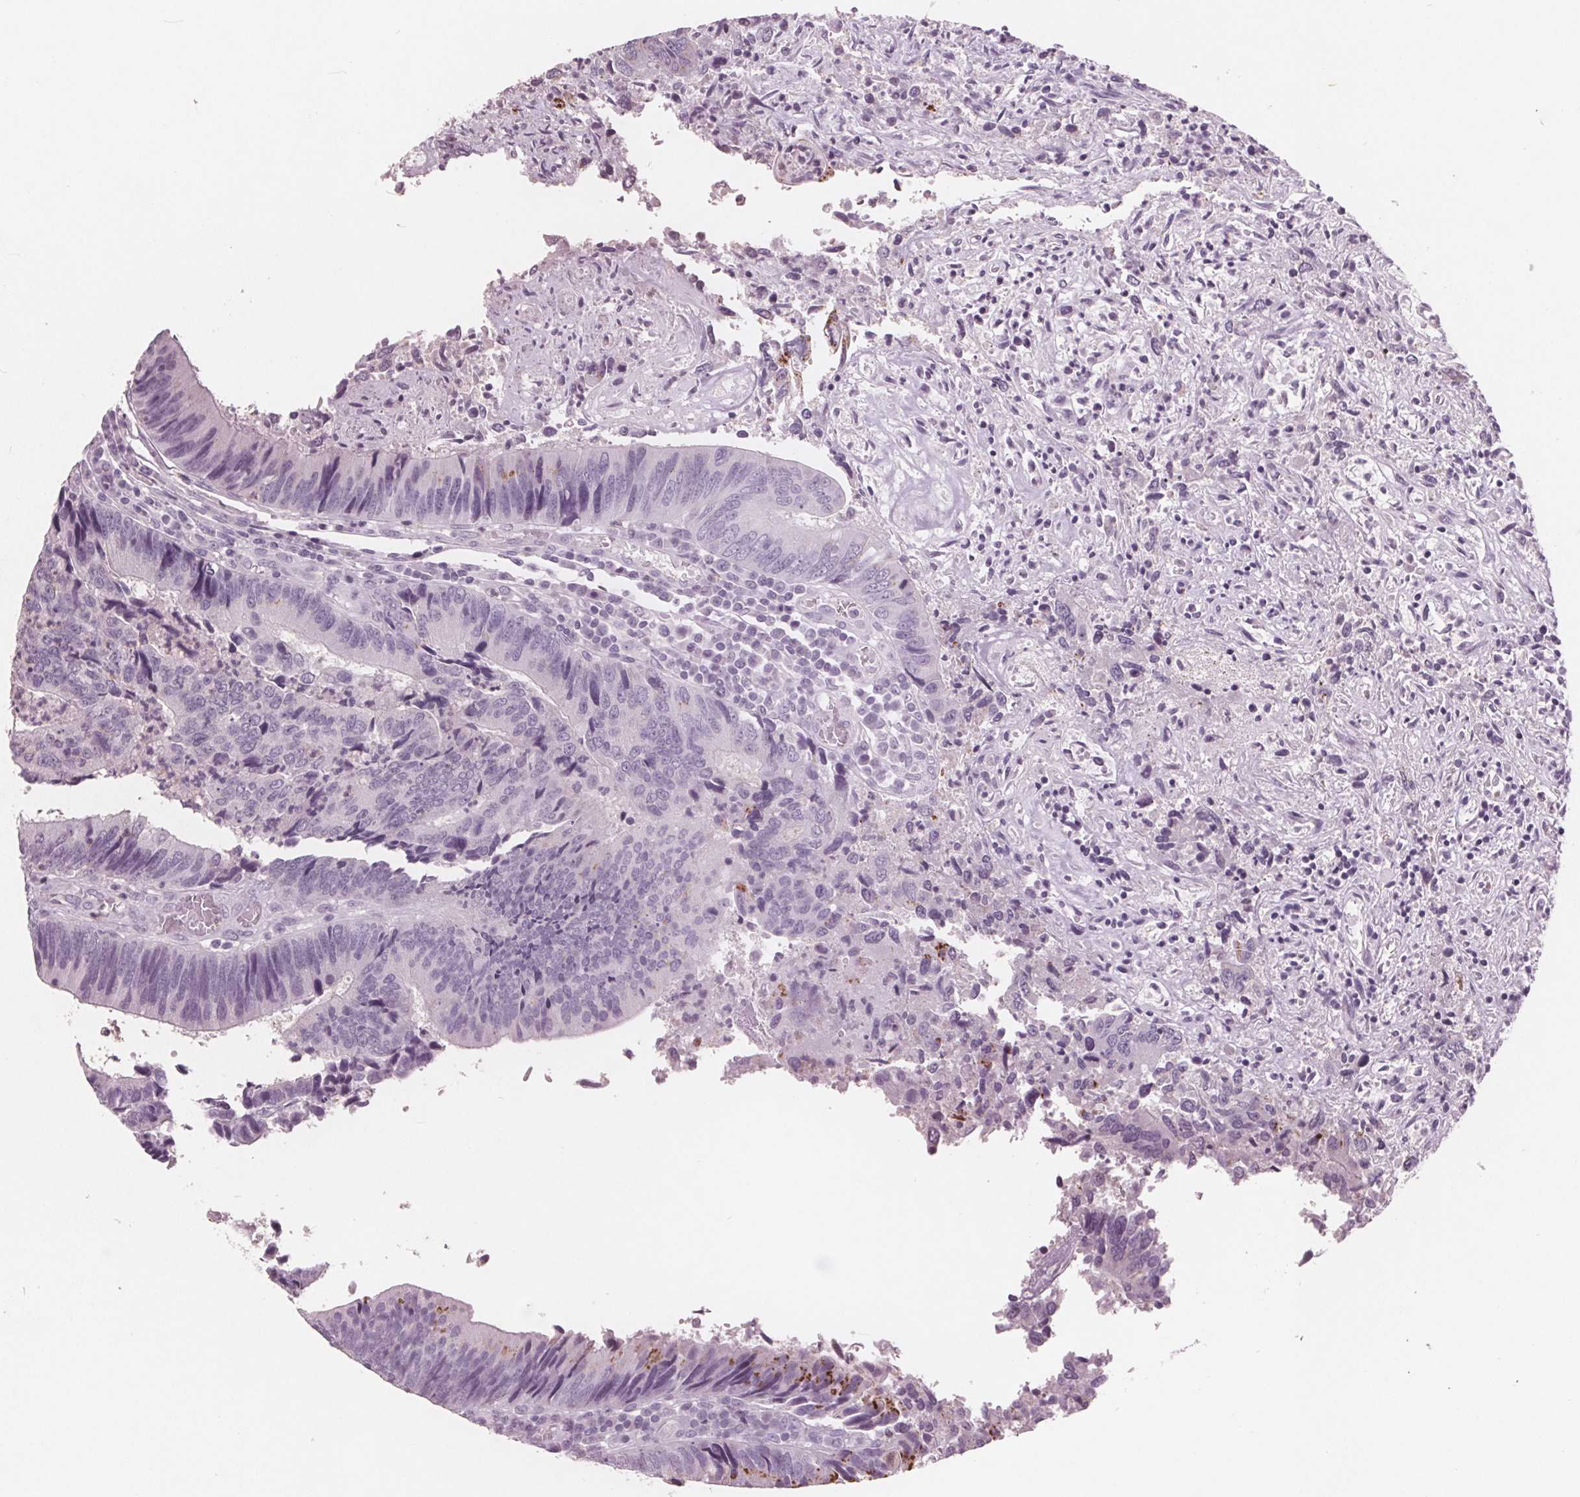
{"staining": {"intensity": "moderate", "quantity": "<25%", "location": "cytoplasmic/membranous"}, "tissue": "colorectal cancer", "cell_type": "Tumor cells", "image_type": "cancer", "snomed": [{"axis": "morphology", "description": "Adenocarcinoma, NOS"}, {"axis": "topography", "description": "Colon"}], "caption": "There is low levels of moderate cytoplasmic/membranous positivity in tumor cells of adenocarcinoma (colorectal), as demonstrated by immunohistochemical staining (brown color).", "gene": "PTPN14", "patient": {"sex": "female", "age": 67}}